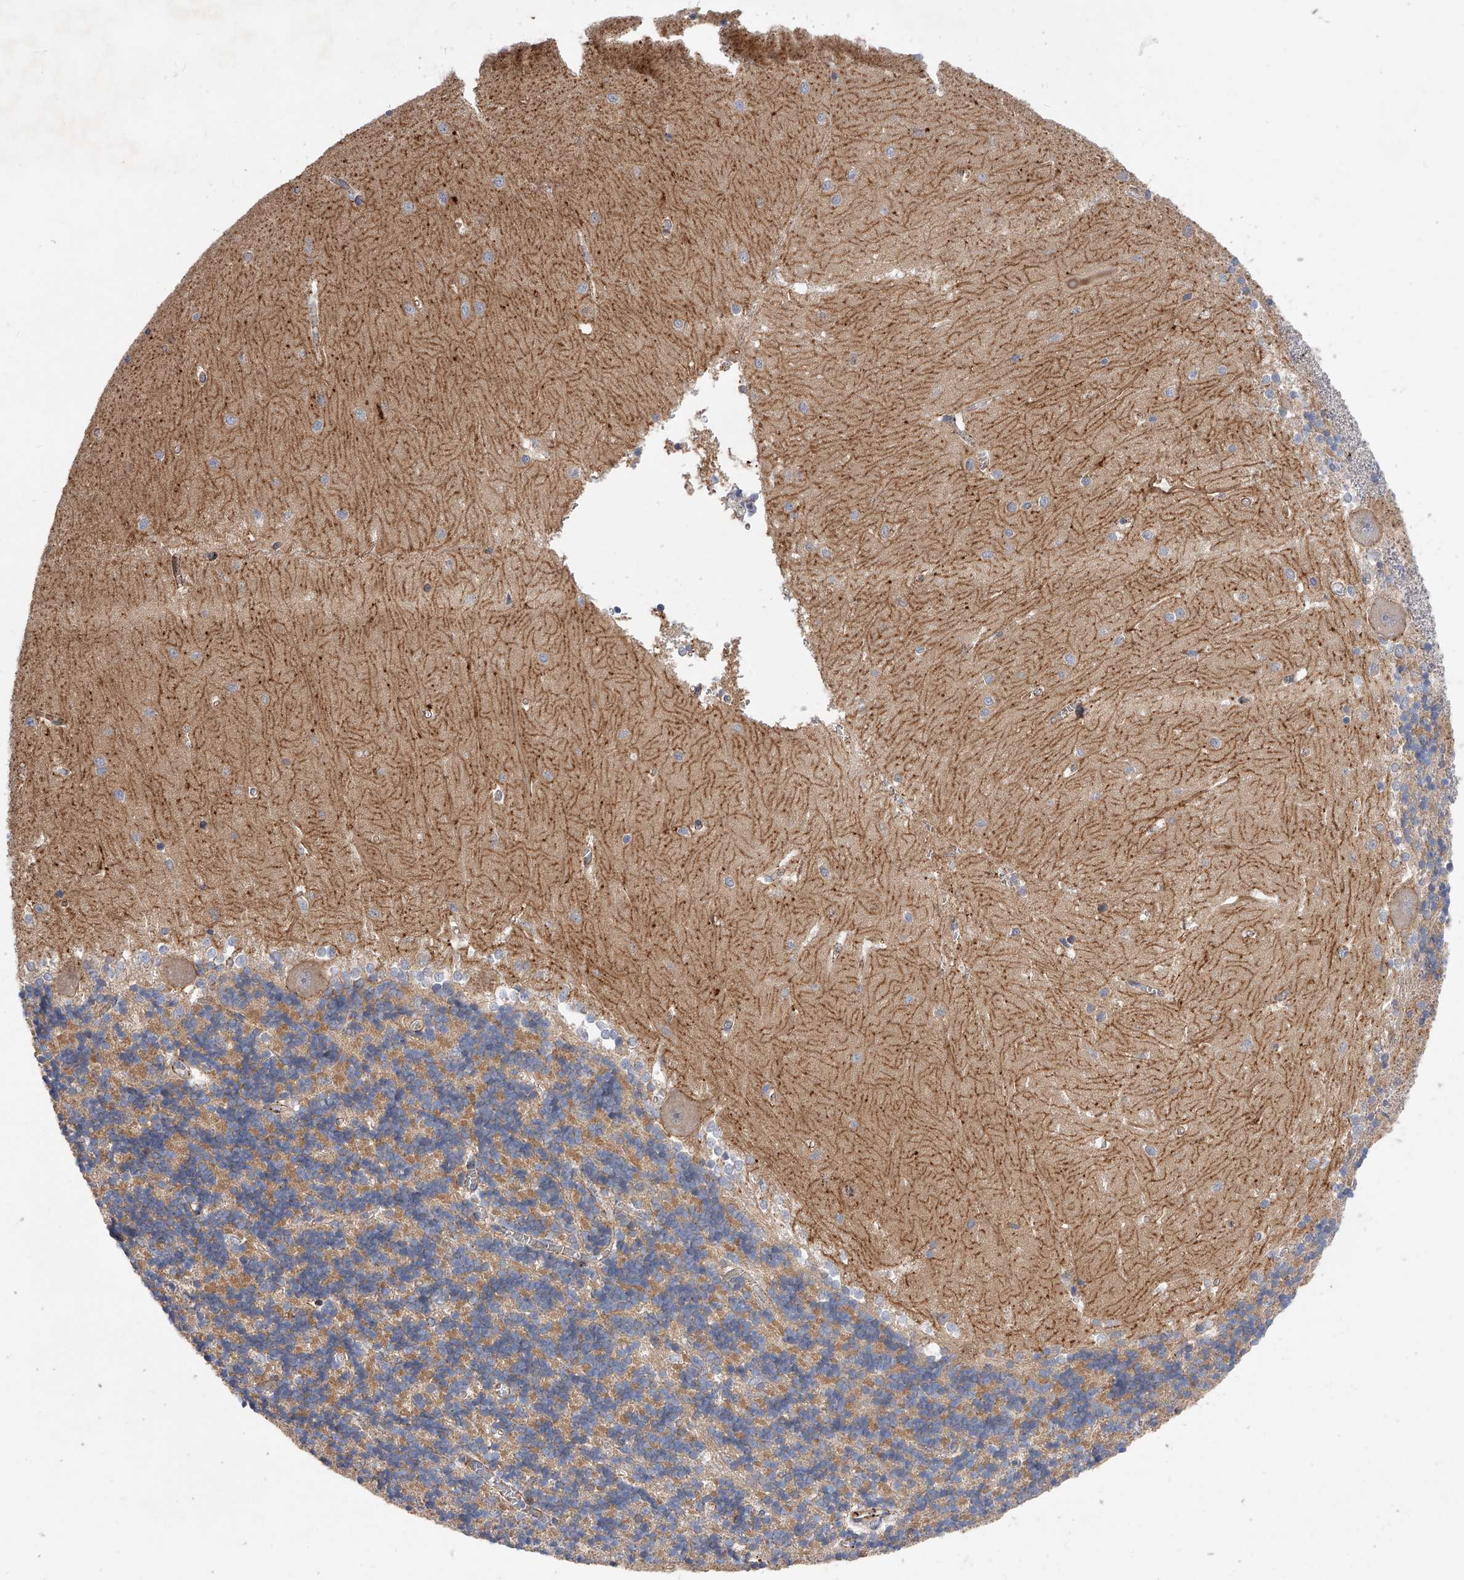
{"staining": {"intensity": "moderate", "quantity": ">75%", "location": "cytoplasmic/membranous"}, "tissue": "cerebellum", "cell_type": "Cells in granular layer", "image_type": "normal", "snomed": [{"axis": "morphology", "description": "Normal tissue, NOS"}, {"axis": "topography", "description": "Cerebellum"}], "caption": "A brown stain labels moderate cytoplasmic/membranous staining of a protein in cells in granular layer of benign human cerebellum.", "gene": "PDSS2", "patient": {"sex": "male", "age": 37}}